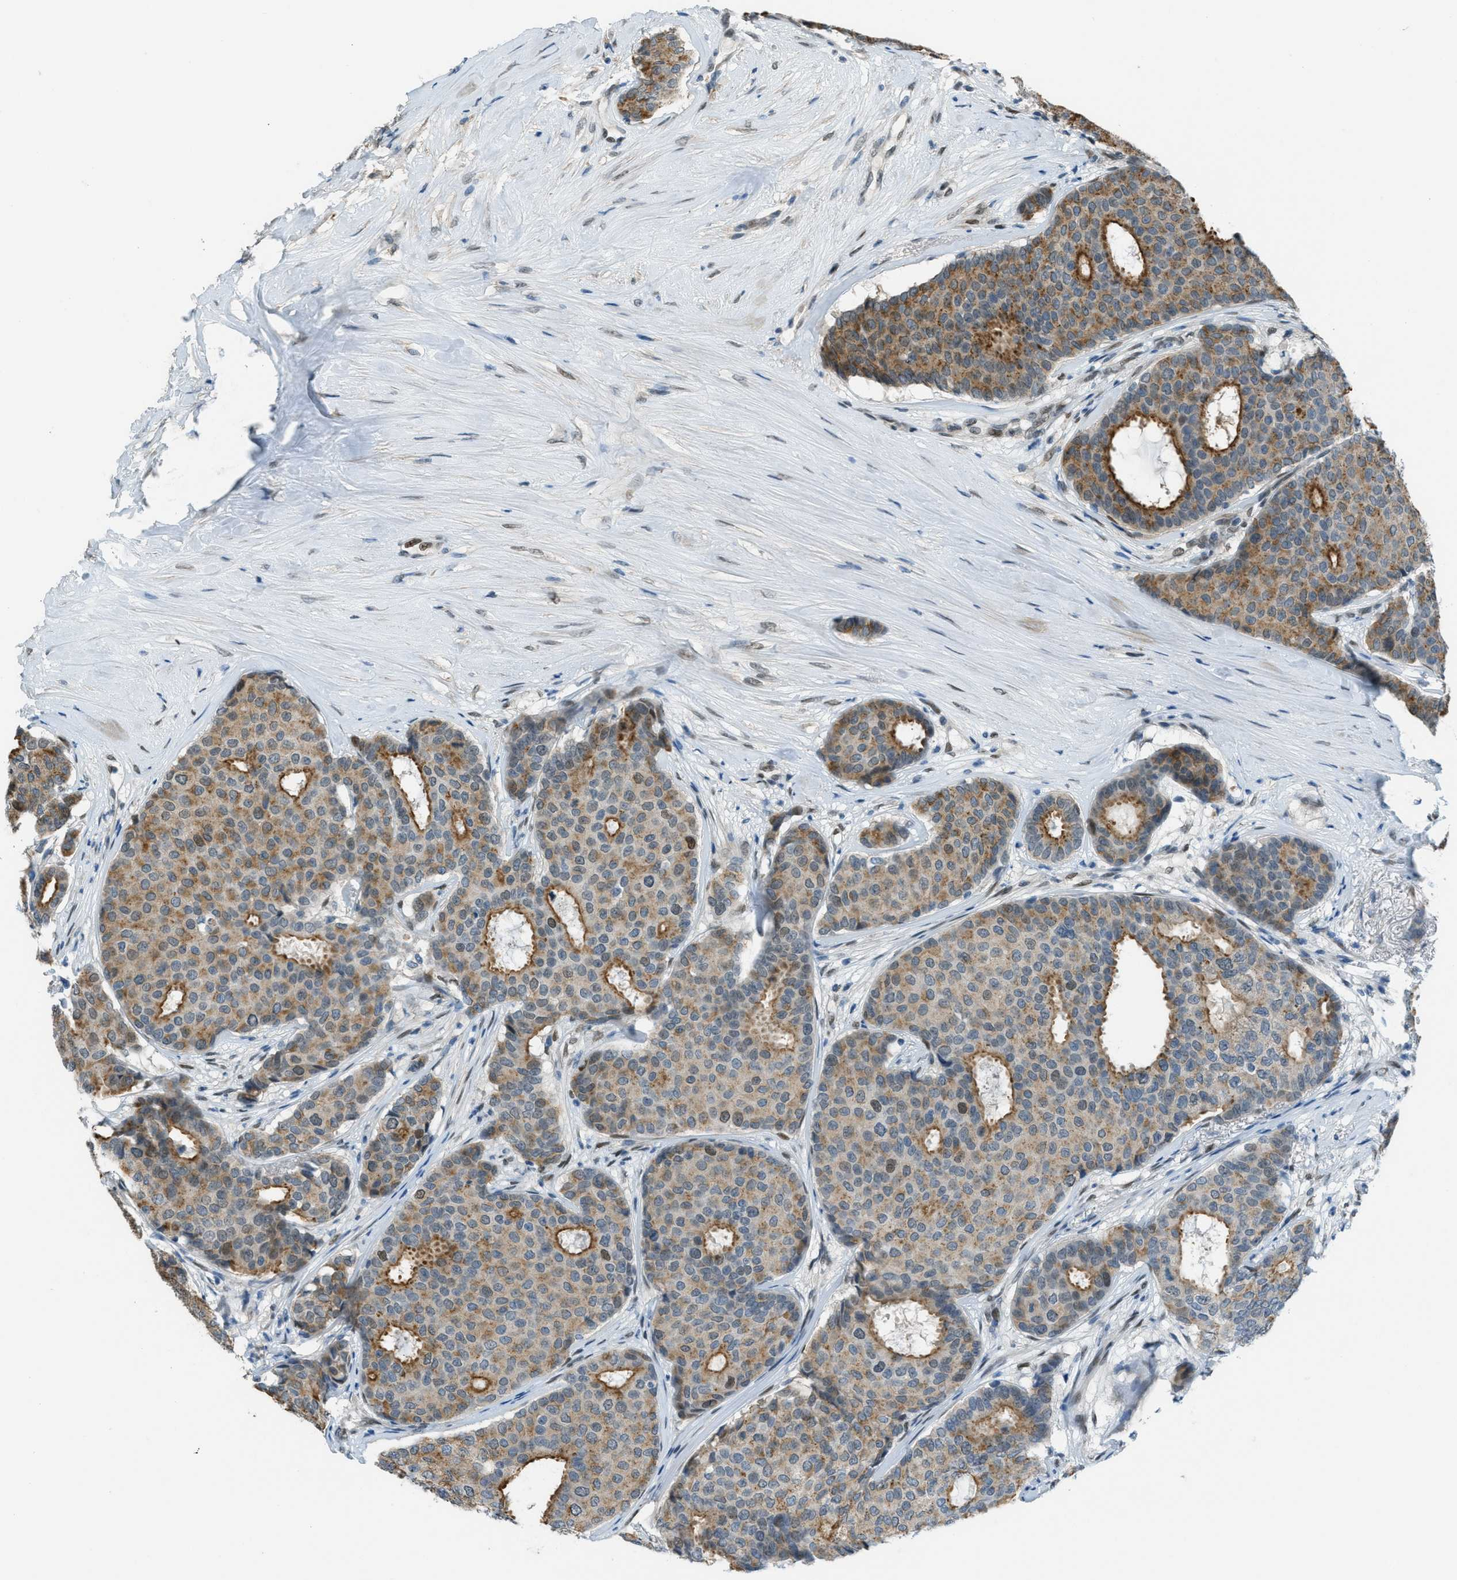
{"staining": {"intensity": "weak", "quantity": ">75%", "location": "cytoplasmic/membranous"}, "tissue": "breast cancer", "cell_type": "Tumor cells", "image_type": "cancer", "snomed": [{"axis": "morphology", "description": "Duct carcinoma"}, {"axis": "topography", "description": "Breast"}], "caption": "Immunohistochemical staining of human infiltrating ductal carcinoma (breast) demonstrates low levels of weak cytoplasmic/membranous protein expression in approximately >75% of tumor cells. The protein is shown in brown color, while the nuclei are stained blue.", "gene": "TCF3", "patient": {"sex": "female", "age": 75}}